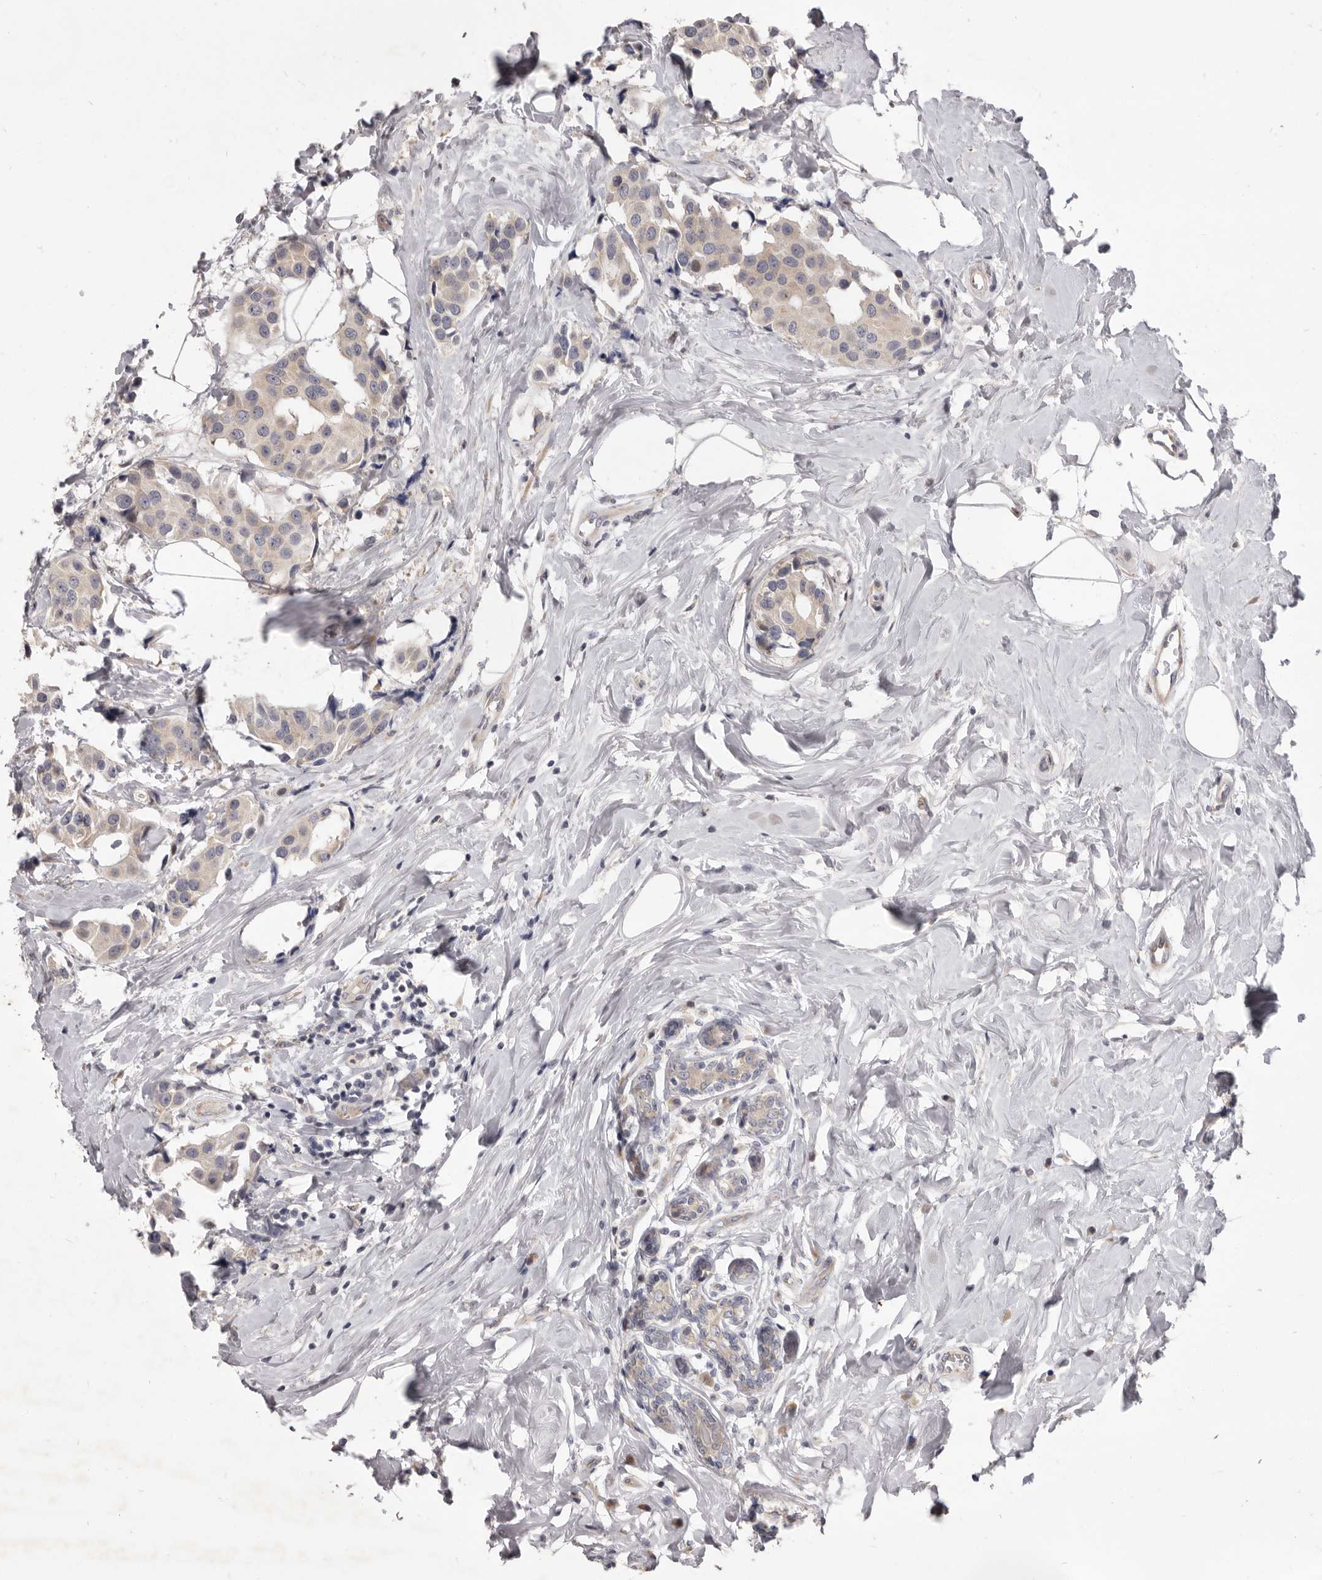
{"staining": {"intensity": "weak", "quantity": "<25%", "location": "cytoplasmic/membranous"}, "tissue": "breast cancer", "cell_type": "Tumor cells", "image_type": "cancer", "snomed": [{"axis": "morphology", "description": "Normal tissue, NOS"}, {"axis": "morphology", "description": "Duct carcinoma"}, {"axis": "topography", "description": "Breast"}], "caption": "Immunohistochemical staining of breast cancer shows no significant expression in tumor cells.", "gene": "TBC1D8B", "patient": {"sex": "female", "age": 39}}